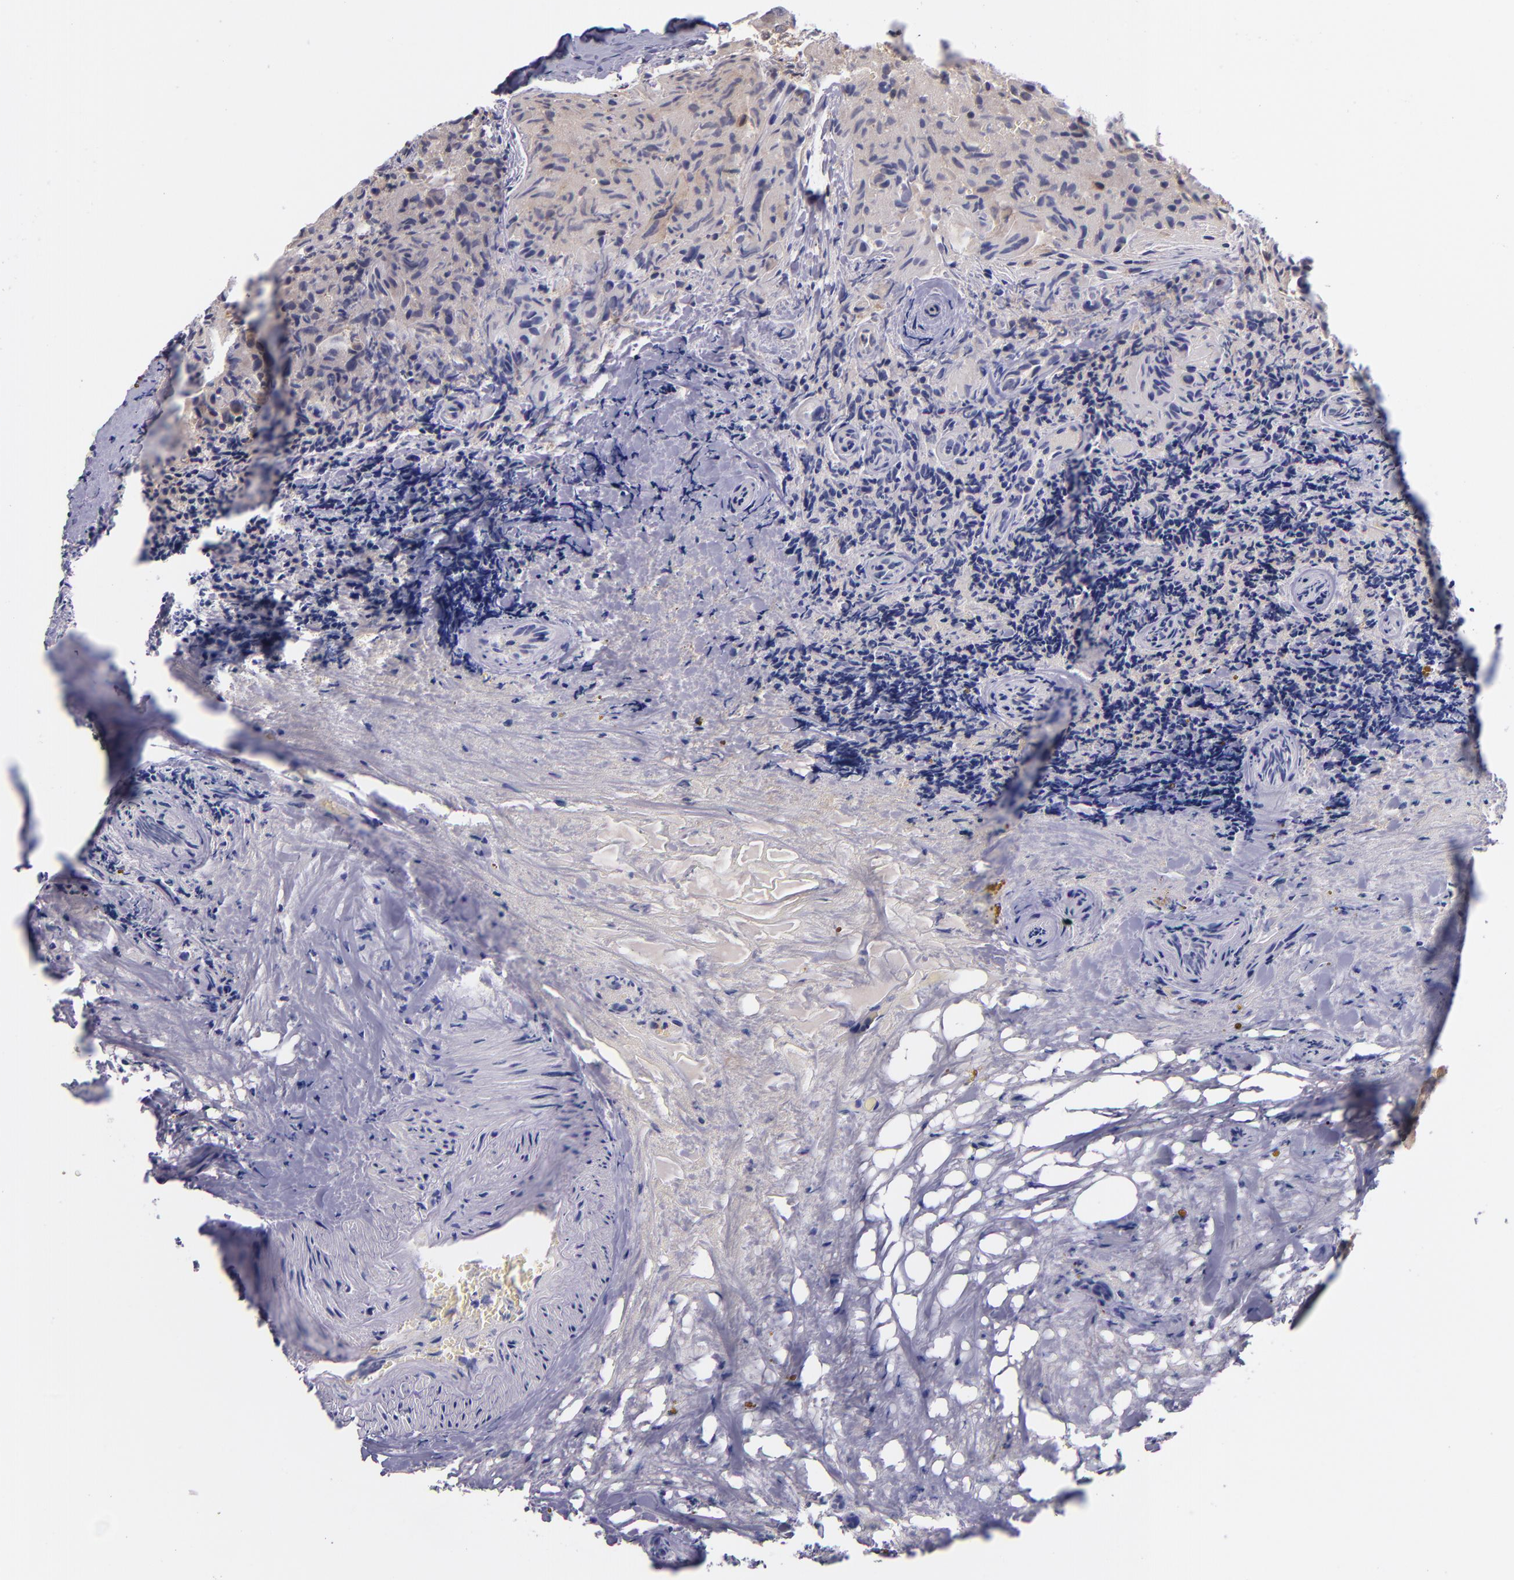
{"staining": {"intensity": "weak", "quantity": ">75%", "location": "cytoplasmic/membranous"}, "tissue": "thyroid cancer", "cell_type": "Tumor cells", "image_type": "cancer", "snomed": [{"axis": "morphology", "description": "Papillary adenocarcinoma, NOS"}, {"axis": "topography", "description": "Thyroid gland"}], "caption": "About >75% of tumor cells in human thyroid cancer (papillary adenocarcinoma) exhibit weak cytoplasmic/membranous protein staining as visualized by brown immunohistochemical staining.", "gene": "RBP4", "patient": {"sex": "female", "age": 71}}